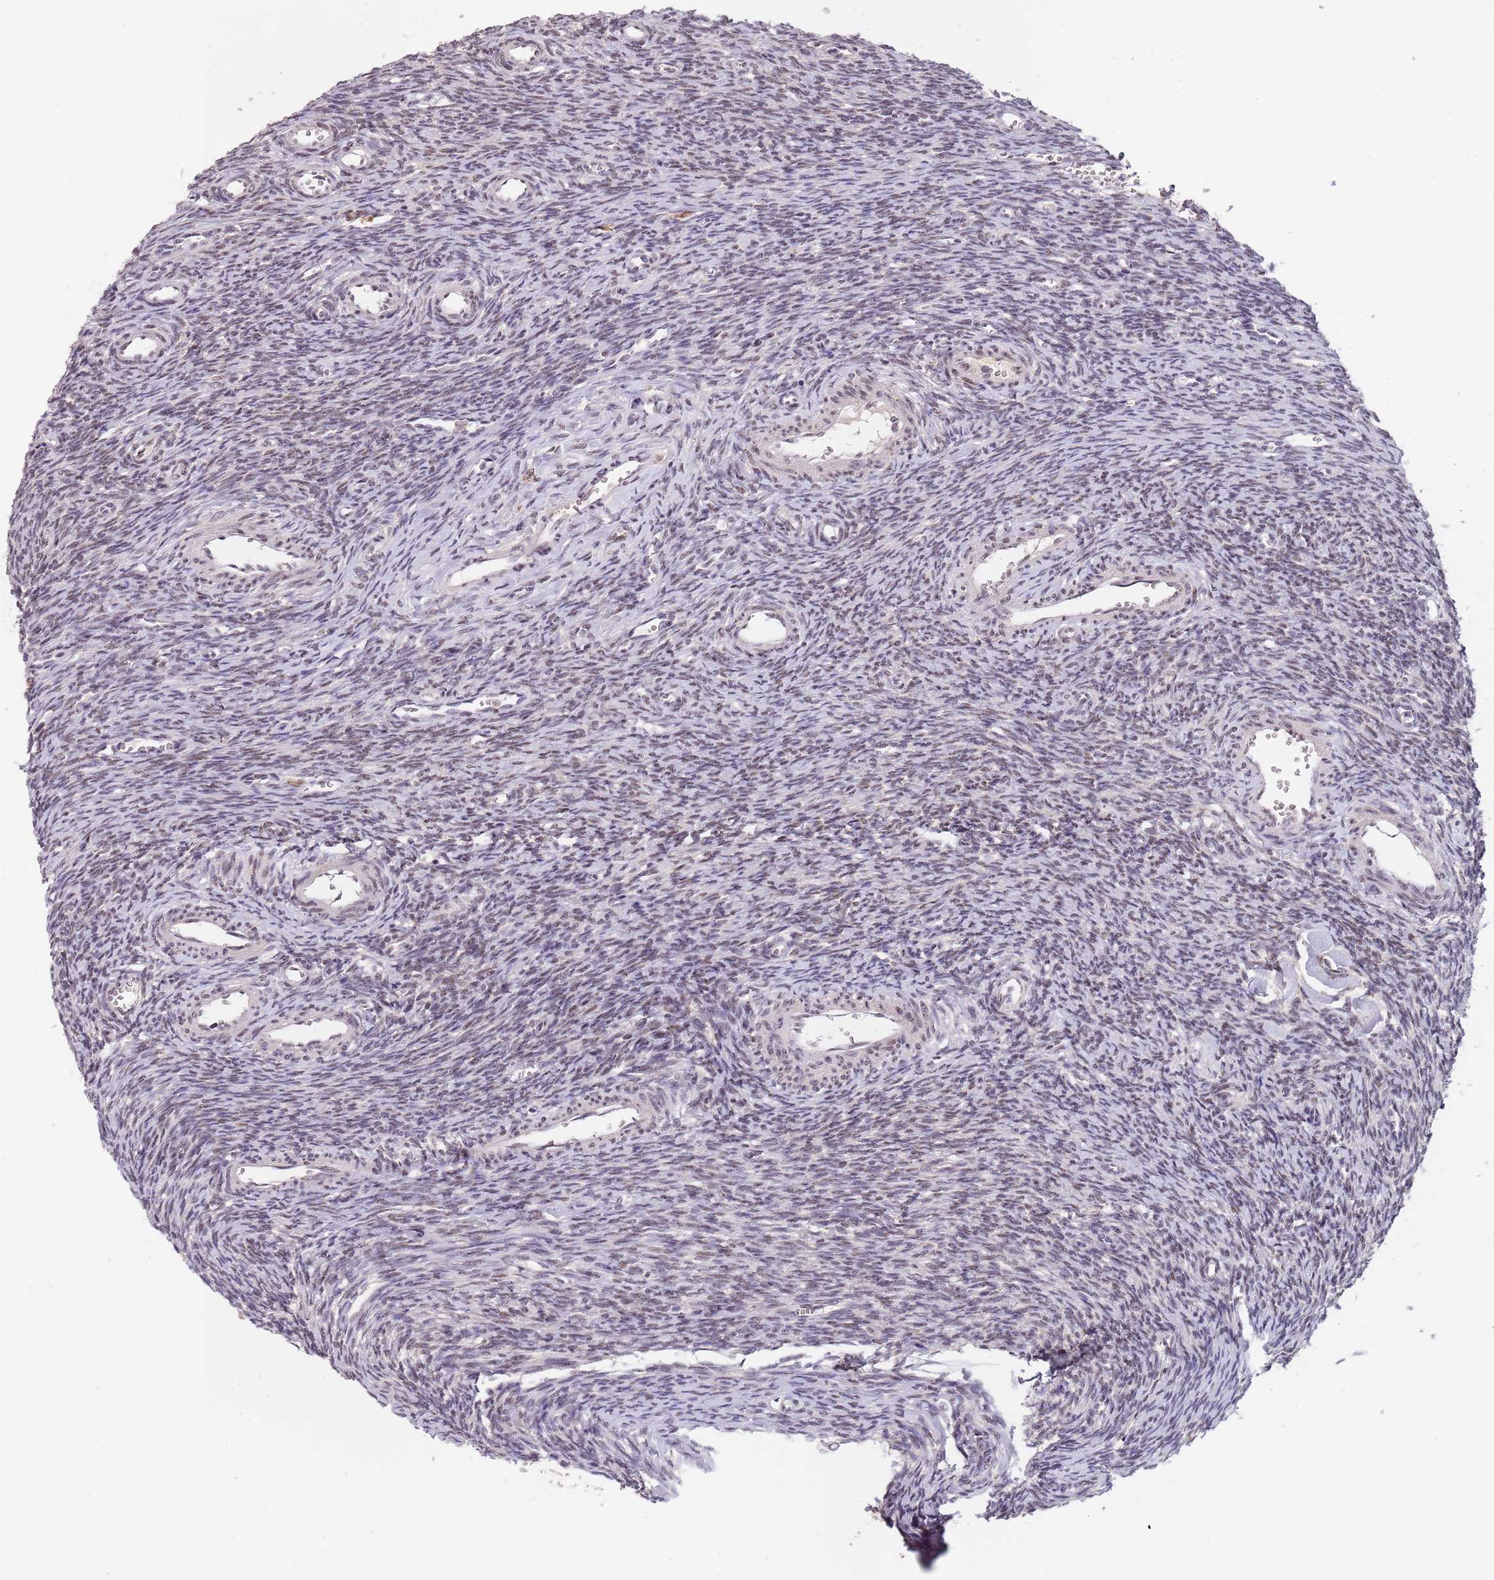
{"staining": {"intensity": "weak", "quantity": "<25%", "location": "nuclear"}, "tissue": "ovary", "cell_type": "Ovarian stroma cells", "image_type": "normal", "snomed": [{"axis": "morphology", "description": "Normal tissue, NOS"}, {"axis": "topography", "description": "Ovary"}], "caption": "Immunohistochemical staining of benign human ovary exhibits no significant expression in ovarian stroma cells.", "gene": "CIZ1", "patient": {"sex": "female", "age": 39}}